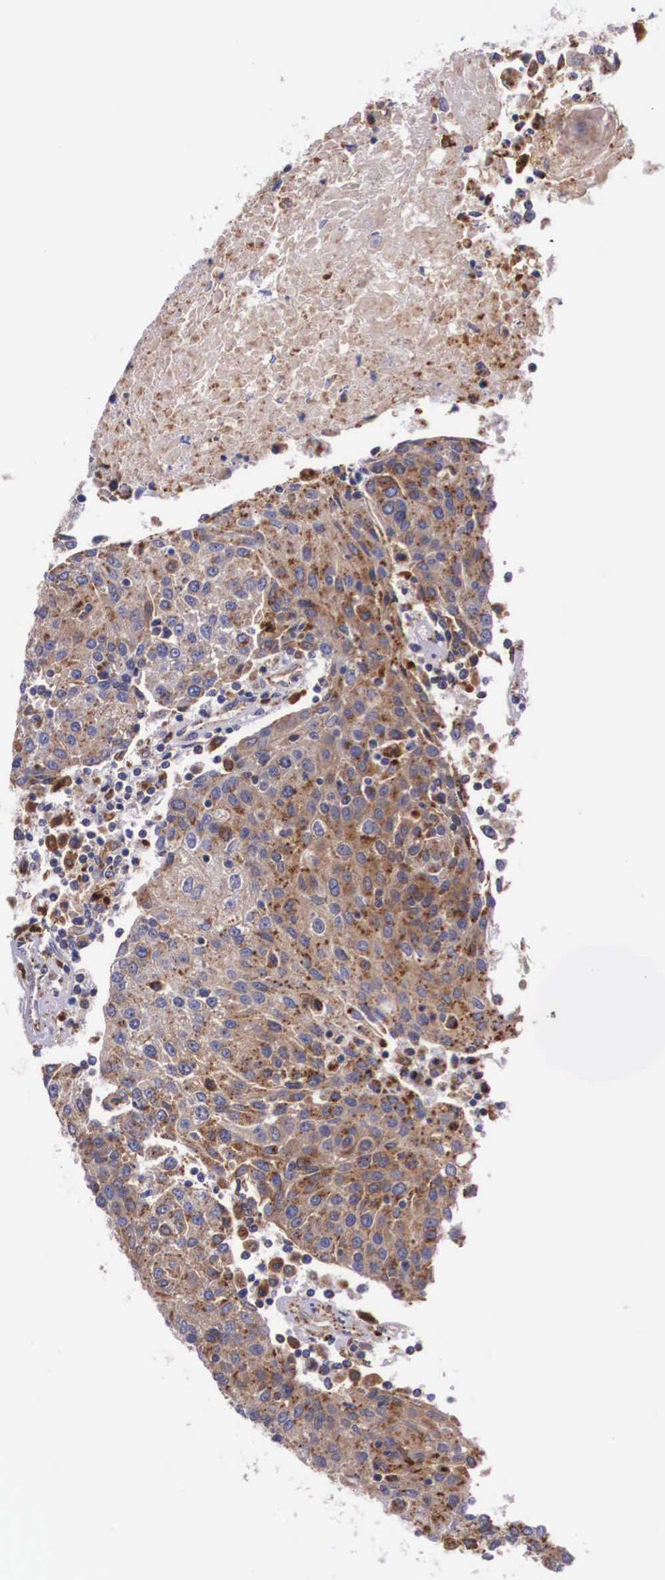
{"staining": {"intensity": "moderate", "quantity": ">75%", "location": "cytoplasmic/membranous"}, "tissue": "urothelial cancer", "cell_type": "Tumor cells", "image_type": "cancer", "snomed": [{"axis": "morphology", "description": "Urothelial carcinoma, High grade"}, {"axis": "topography", "description": "Urinary bladder"}], "caption": "Urothelial carcinoma (high-grade) stained with immunohistochemistry shows moderate cytoplasmic/membranous expression in about >75% of tumor cells.", "gene": "NAGA", "patient": {"sex": "female", "age": 85}}